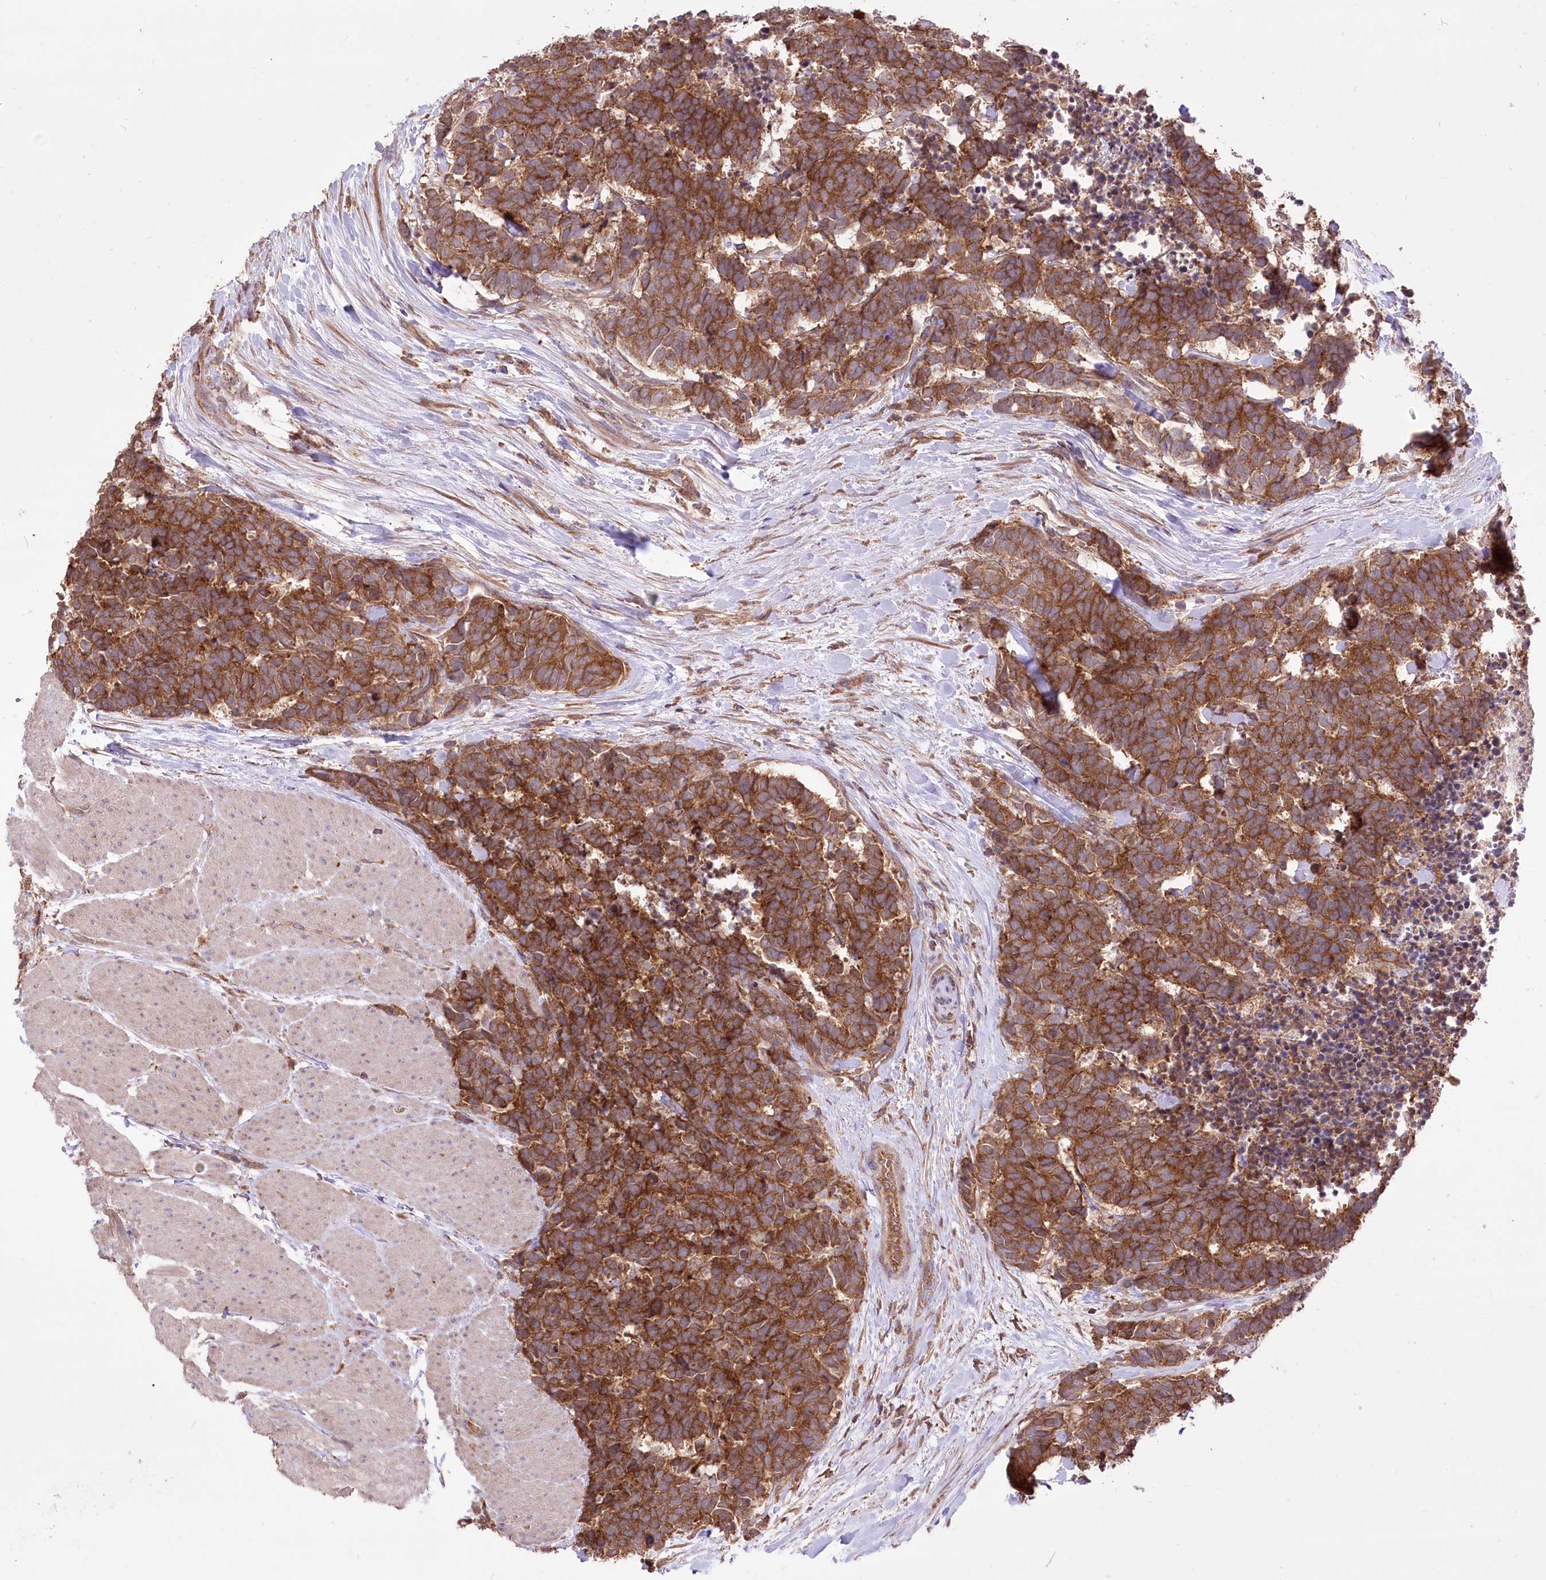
{"staining": {"intensity": "strong", "quantity": ">75%", "location": "cytoplasmic/membranous"}, "tissue": "carcinoid", "cell_type": "Tumor cells", "image_type": "cancer", "snomed": [{"axis": "morphology", "description": "Carcinoma, NOS"}, {"axis": "morphology", "description": "Carcinoid, malignant, NOS"}, {"axis": "topography", "description": "Urinary bladder"}], "caption": "There is high levels of strong cytoplasmic/membranous expression in tumor cells of carcinoid, as demonstrated by immunohistochemical staining (brown color).", "gene": "XYLB", "patient": {"sex": "male", "age": 57}}